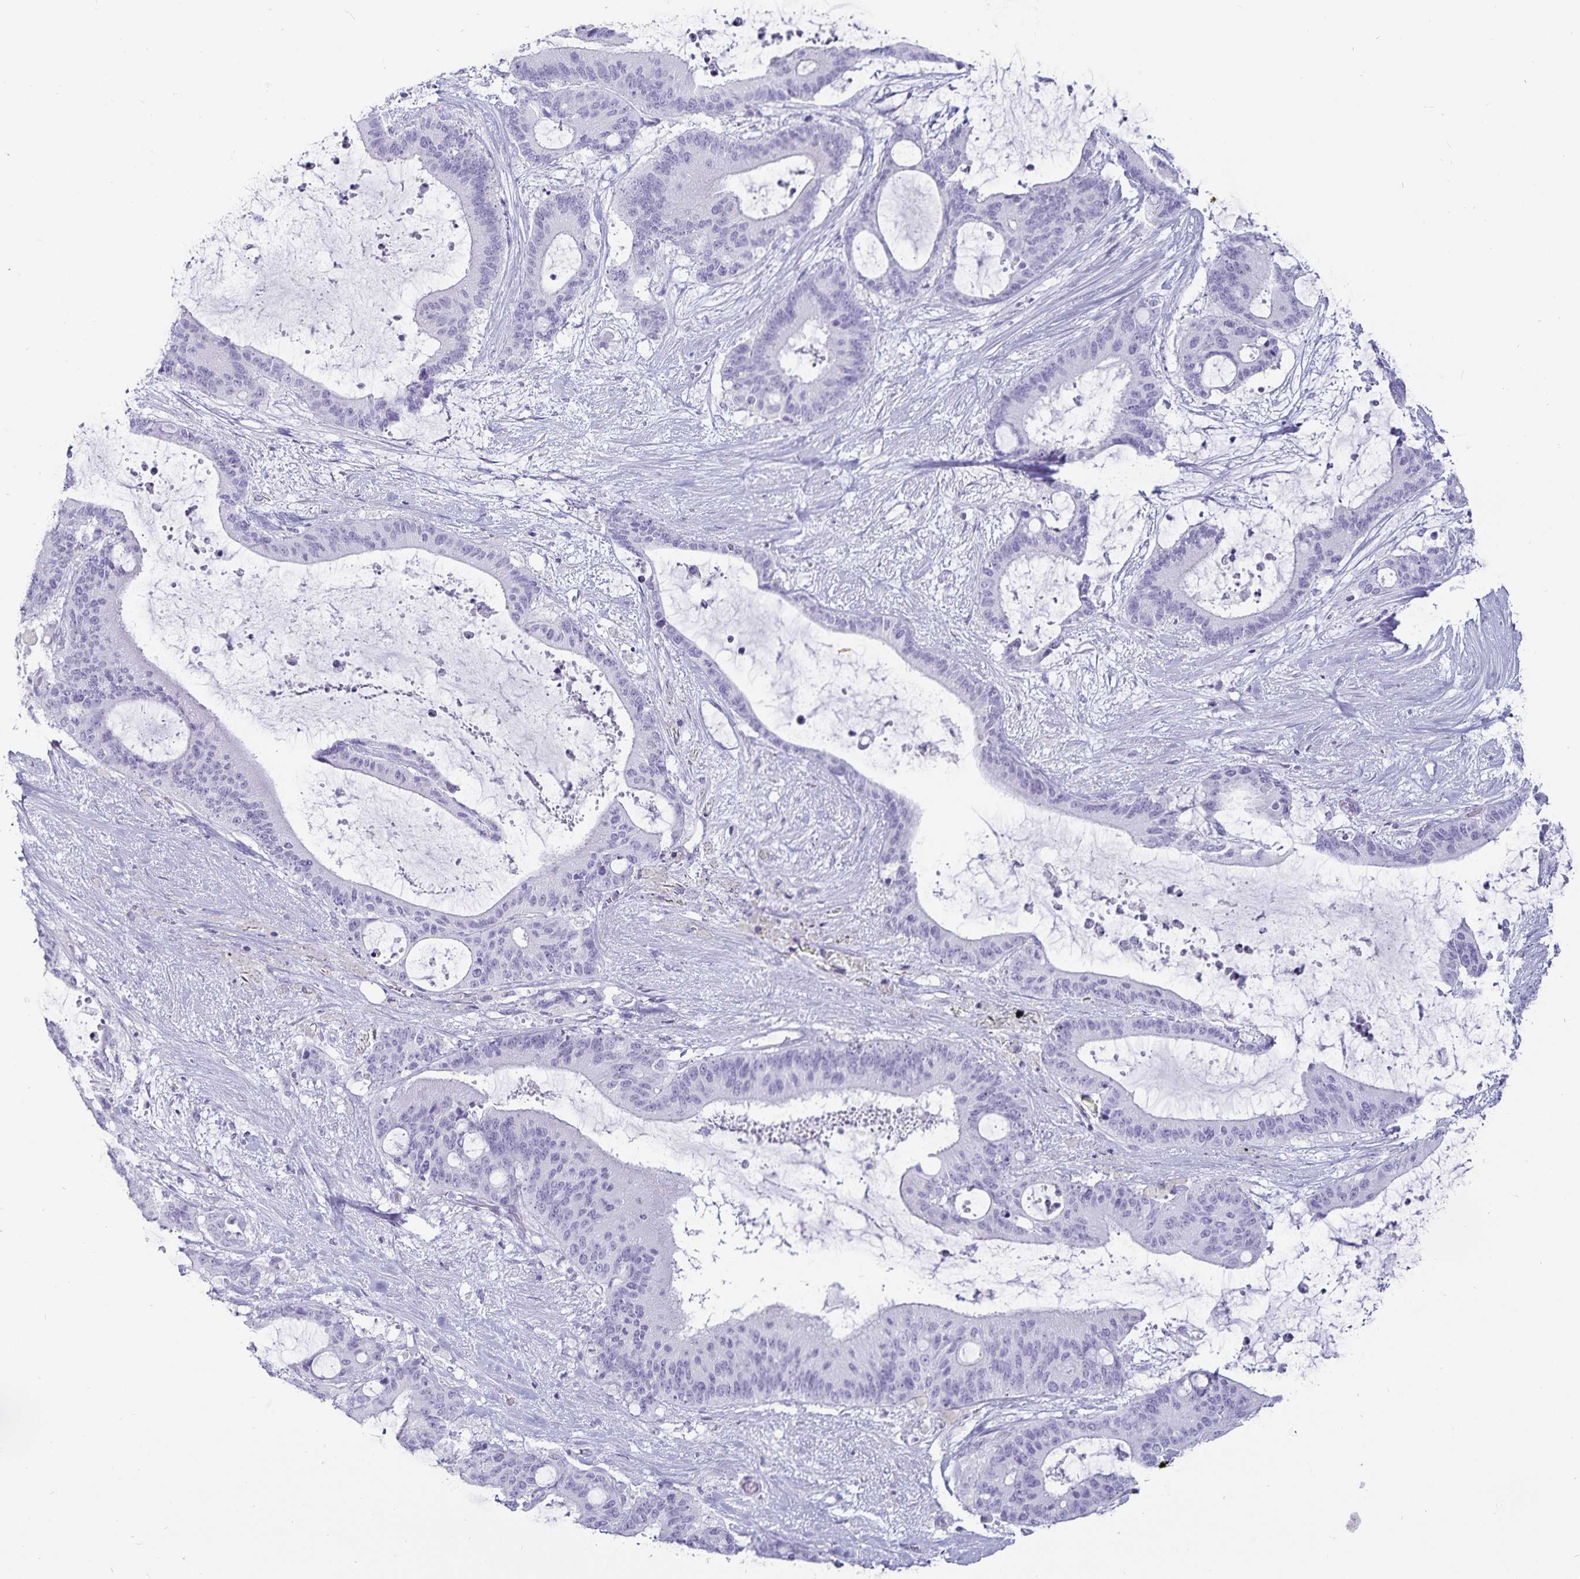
{"staining": {"intensity": "negative", "quantity": "none", "location": "none"}, "tissue": "liver cancer", "cell_type": "Tumor cells", "image_type": "cancer", "snomed": [{"axis": "morphology", "description": "Normal tissue, NOS"}, {"axis": "morphology", "description": "Cholangiocarcinoma"}, {"axis": "topography", "description": "Liver"}, {"axis": "topography", "description": "Peripheral nerve tissue"}], "caption": "There is no significant expression in tumor cells of liver cholangiocarcinoma. (Brightfield microscopy of DAB (3,3'-diaminobenzidine) immunohistochemistry at high magnification).", "gene": "DEFA6", "patient": {"sex": "female", "age": 73}}